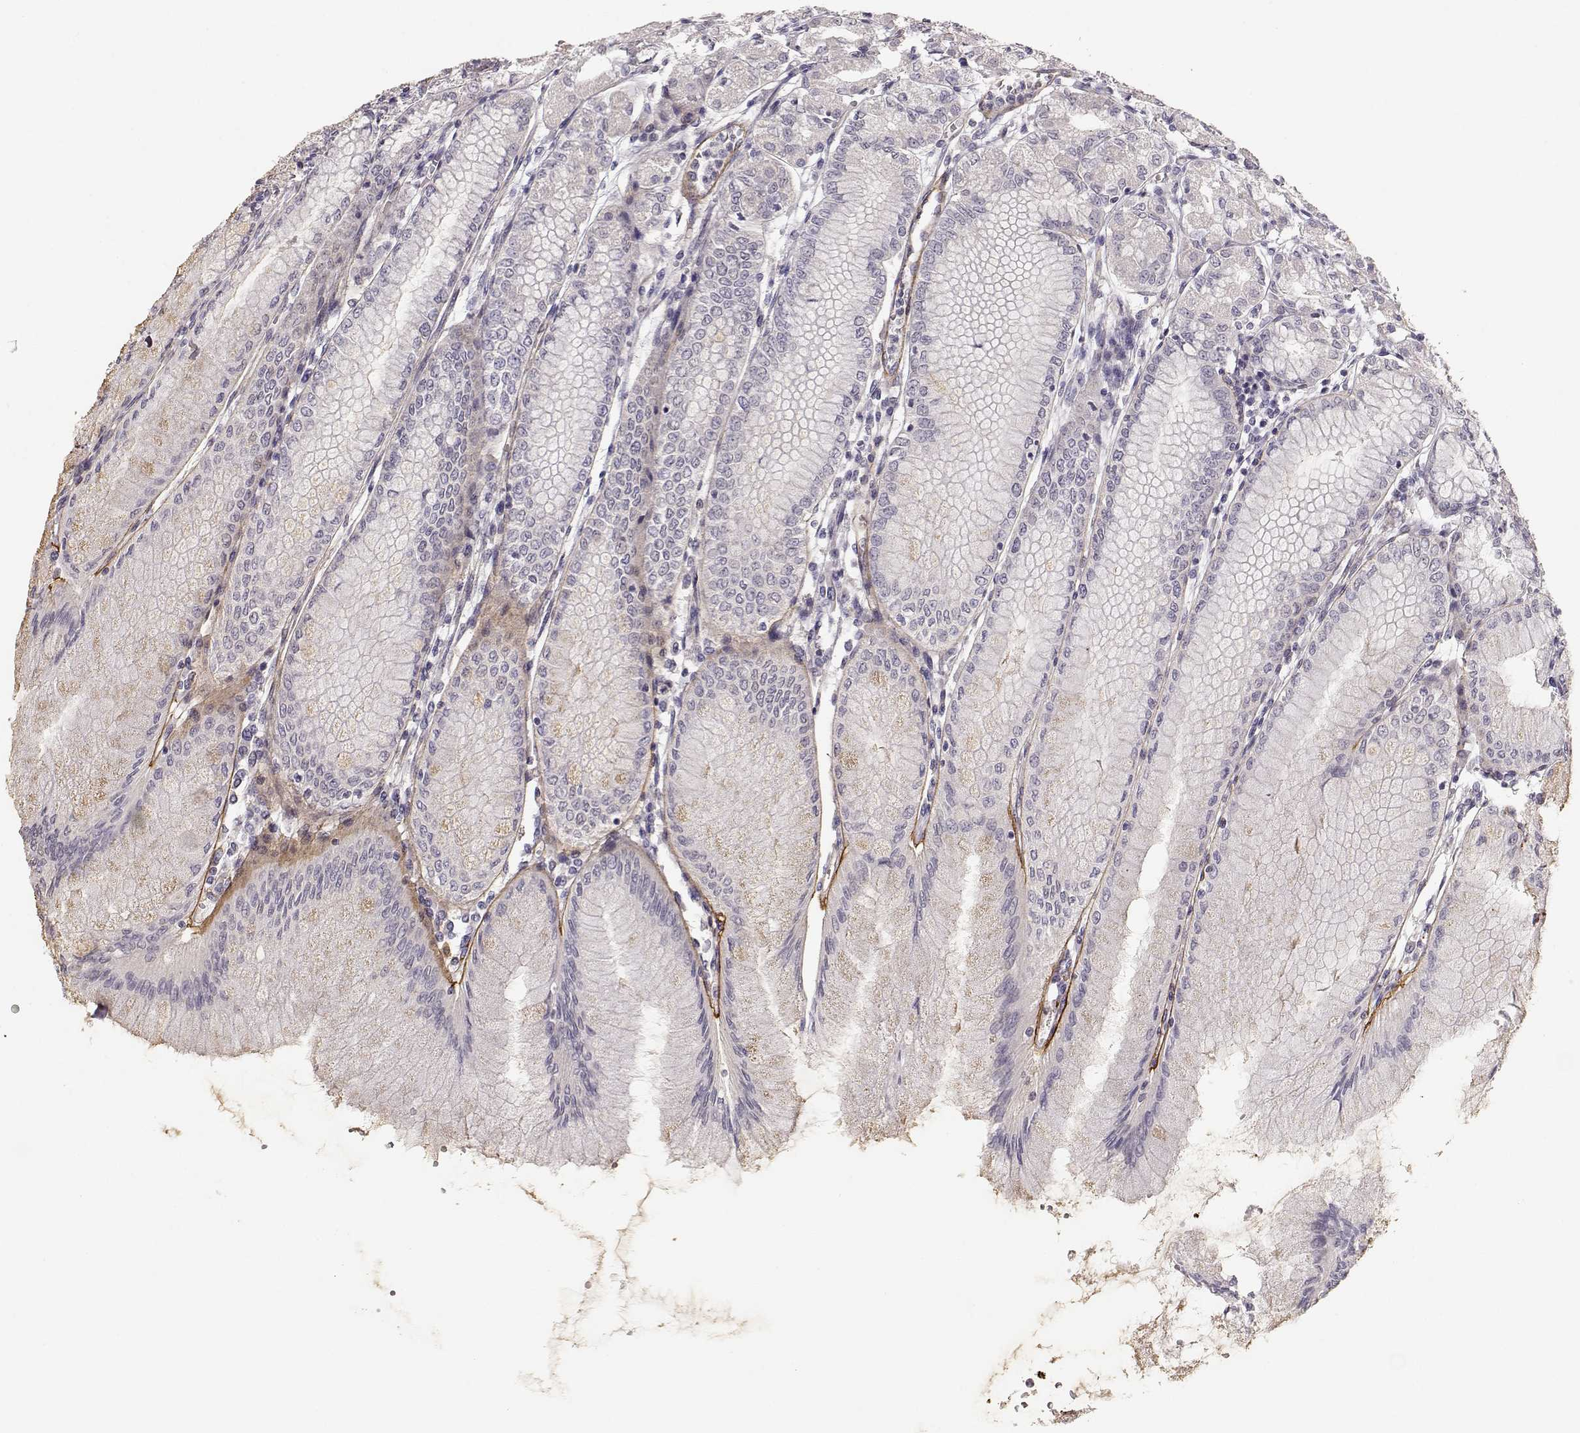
{"staining": {"intensity": "negative", "quantity": "none", "location": "none"}, "tissue": "stomach", "cell_type": "Glandular cells", "image_type": "normal", "snomed": [{"axis": "morphology", "description": "Normal tissue, NOS"}, {"axis": "topography", "description": "Skeletal muscle"}, {"axis": "topography", "description": "Stomach"}], "caption": "DAB immunohistochemical staining of unremarkable stomach shows no significant staining in glandular cells. (DAB (3,3'-diaminobenzidine) immunohistochemistry, high magnification).", "gene": "LAMA5", "patient": {"sex": "female", "age": 57}}